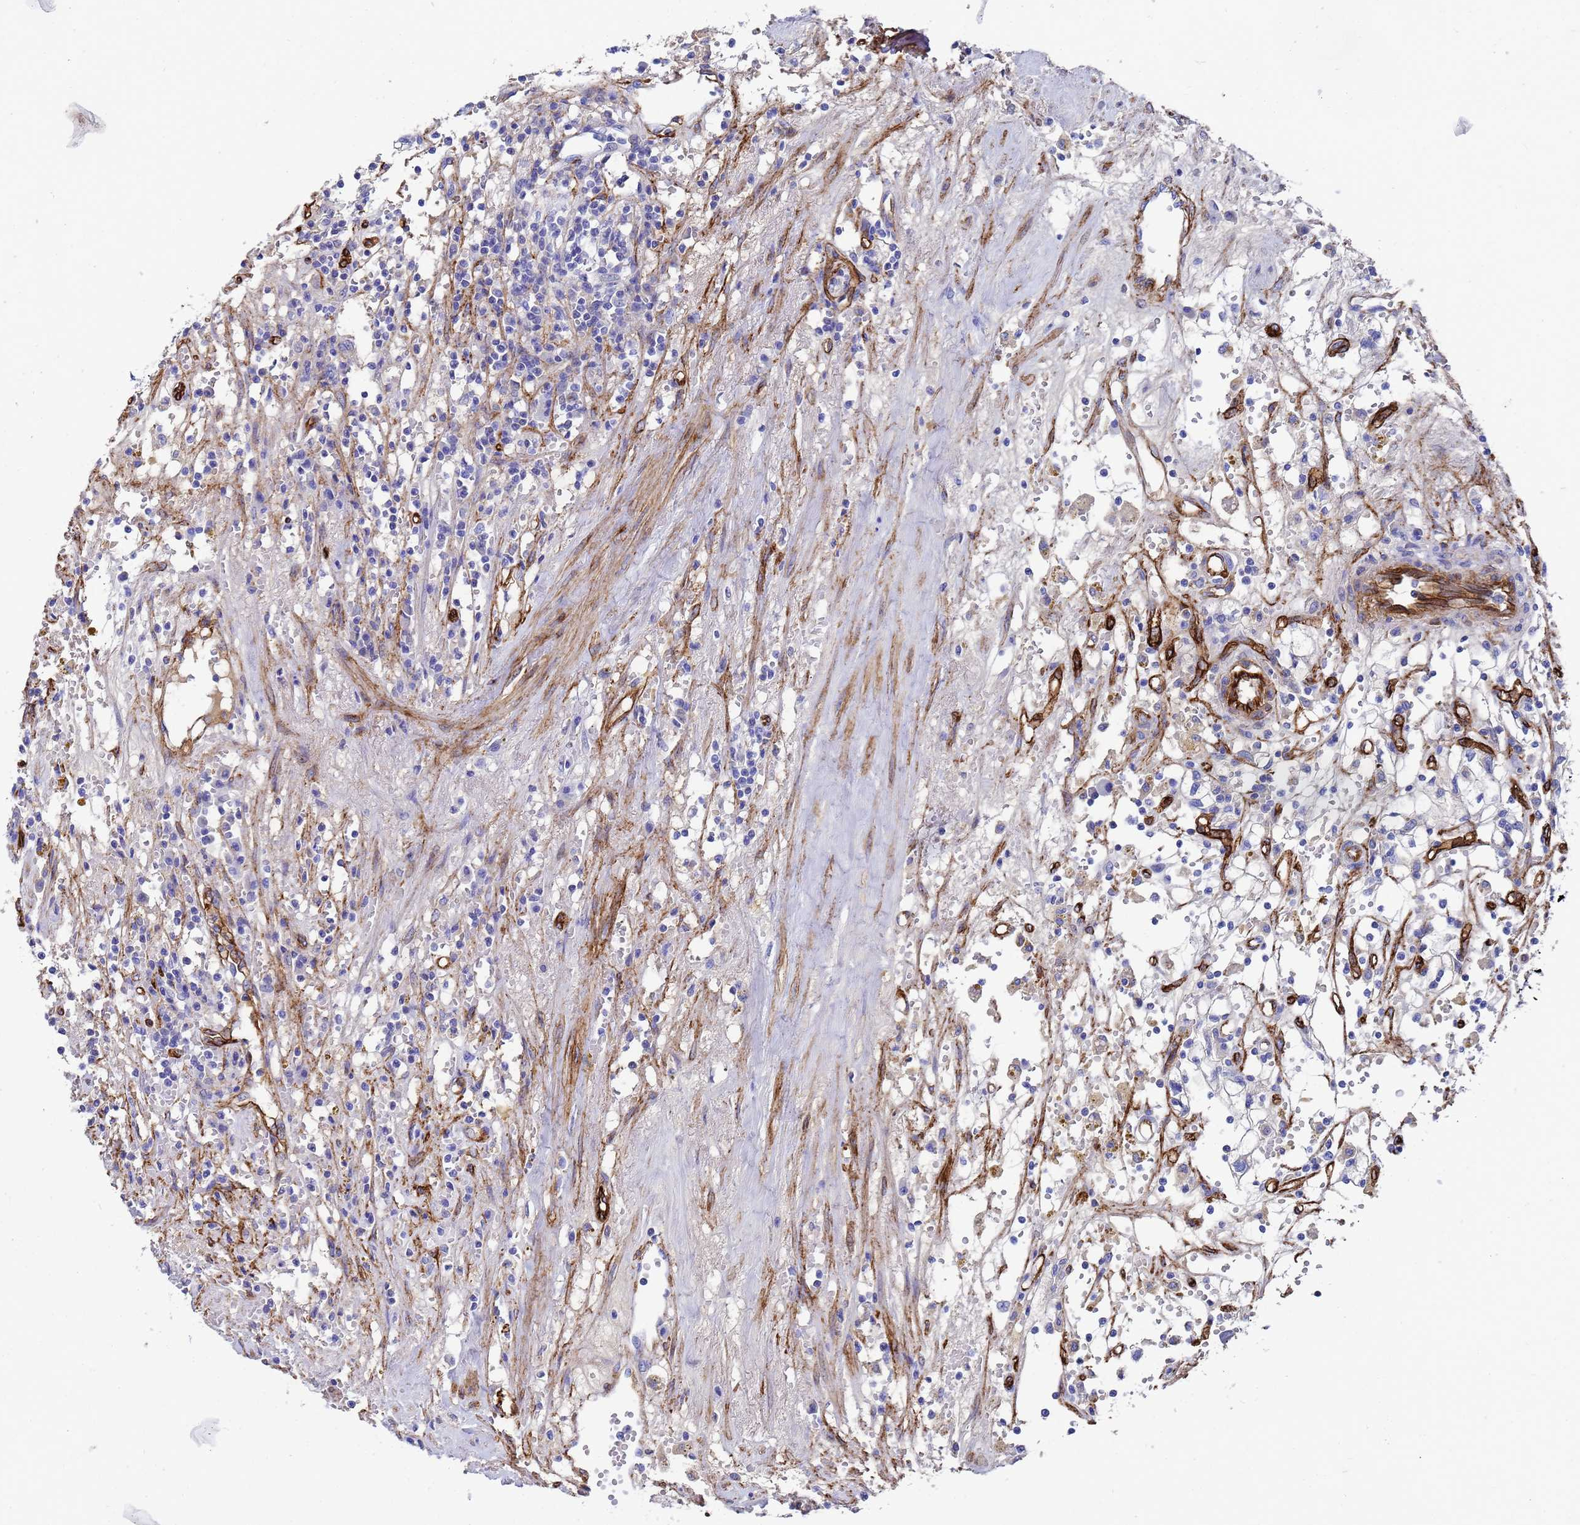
{"staining": {"intensity": "negative", "quantity": "none", "location": "none"}, "tissue": "renal cancer", "cell_type": "Tumor cells", "image_type": "cancer", "snomed": [{"axis": "morphology", "description": "Adenocarcinoma, NOS"}, {"axis": "topography", "description": "Kidney"}], "caption": "Tumor cells show no significant positivity in renal cancer. The staining was performed using DAB to visualize the protein expression in brown, while the nuclei were stained in blue with hematoxylin (Magnification: 20x).", "gene": "ADIPOQ", "patient": {"sex": "male", "age": 56}}